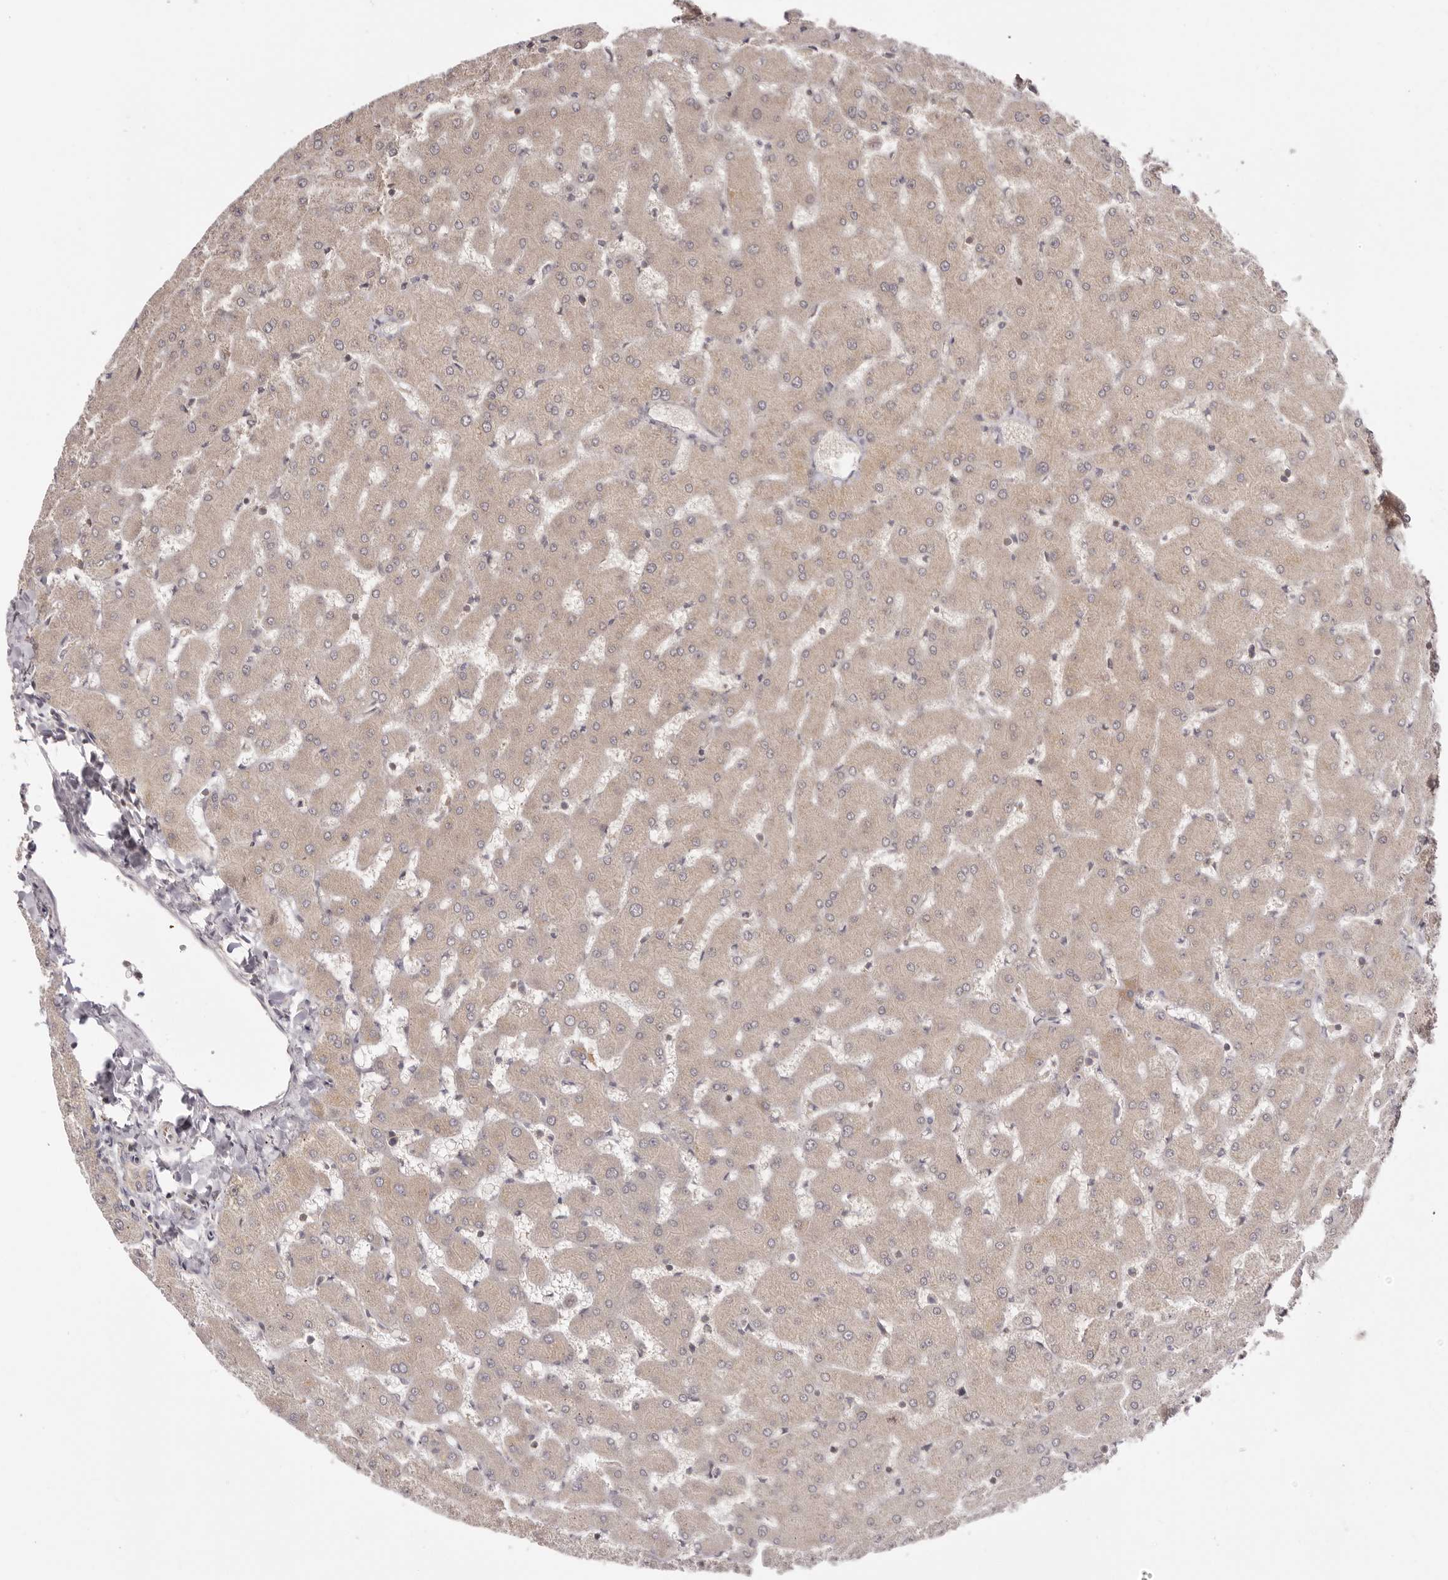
{"staining": {"intensity": "negative", "quantity": "none", "location": "none"}, "tissue": "liver", "cell_type": "Cholangiocytes", "image_type": "normal", "snomed": [{"axis": "morphology", "description": "Normal tissue, NOS"}, {"axis": "topography", "description": "Liver"}], "caption": "DAB immunohistochemical staining of normal human liver exhibits no significant staining in cholangiocytes.", "gene": "EEF1E1", "patient": {"sex": "female", "age": 63}}